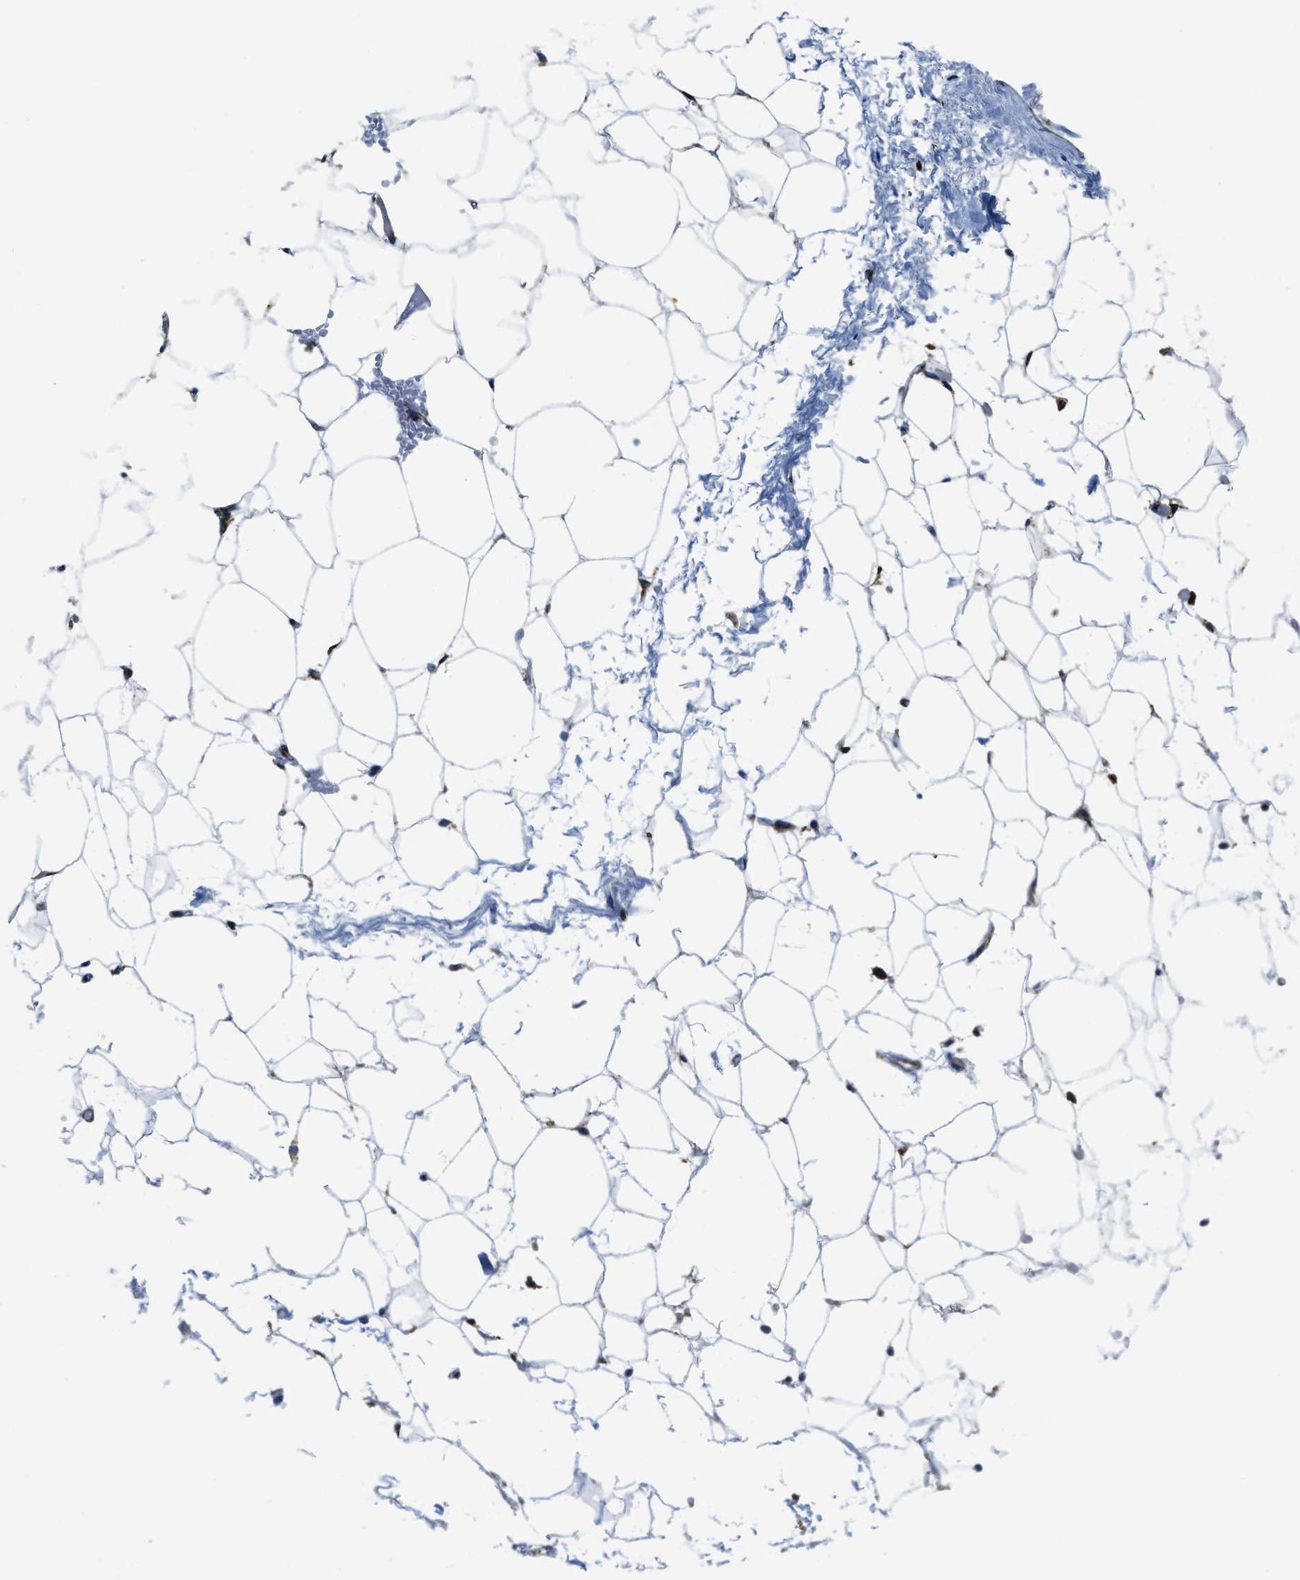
{"staining": {"intensity": "weak", "quantity": ">75%", "location": "cytoplasmic/membranous"}, "tissue": "adipose tissue", "cell_type": "Adipocytes", "image_type": "normal", "snomed": [{"axis": "morphology", "description": "Normal tissue, NOS"}, {"axis": "topography", "description": "Breast"}, {"axis": "topography", "description": "Soft tissue"}], "caption": "Immunohistochemistry (IHC) histopathology image of normal adipose tissue stained for a protein (brown), which displays low levels of weak cytoplasmic/membranous staining in about >75% of adipocytes.", "gene": "GNS", "patient": {"sex": "female", "age": 75}}